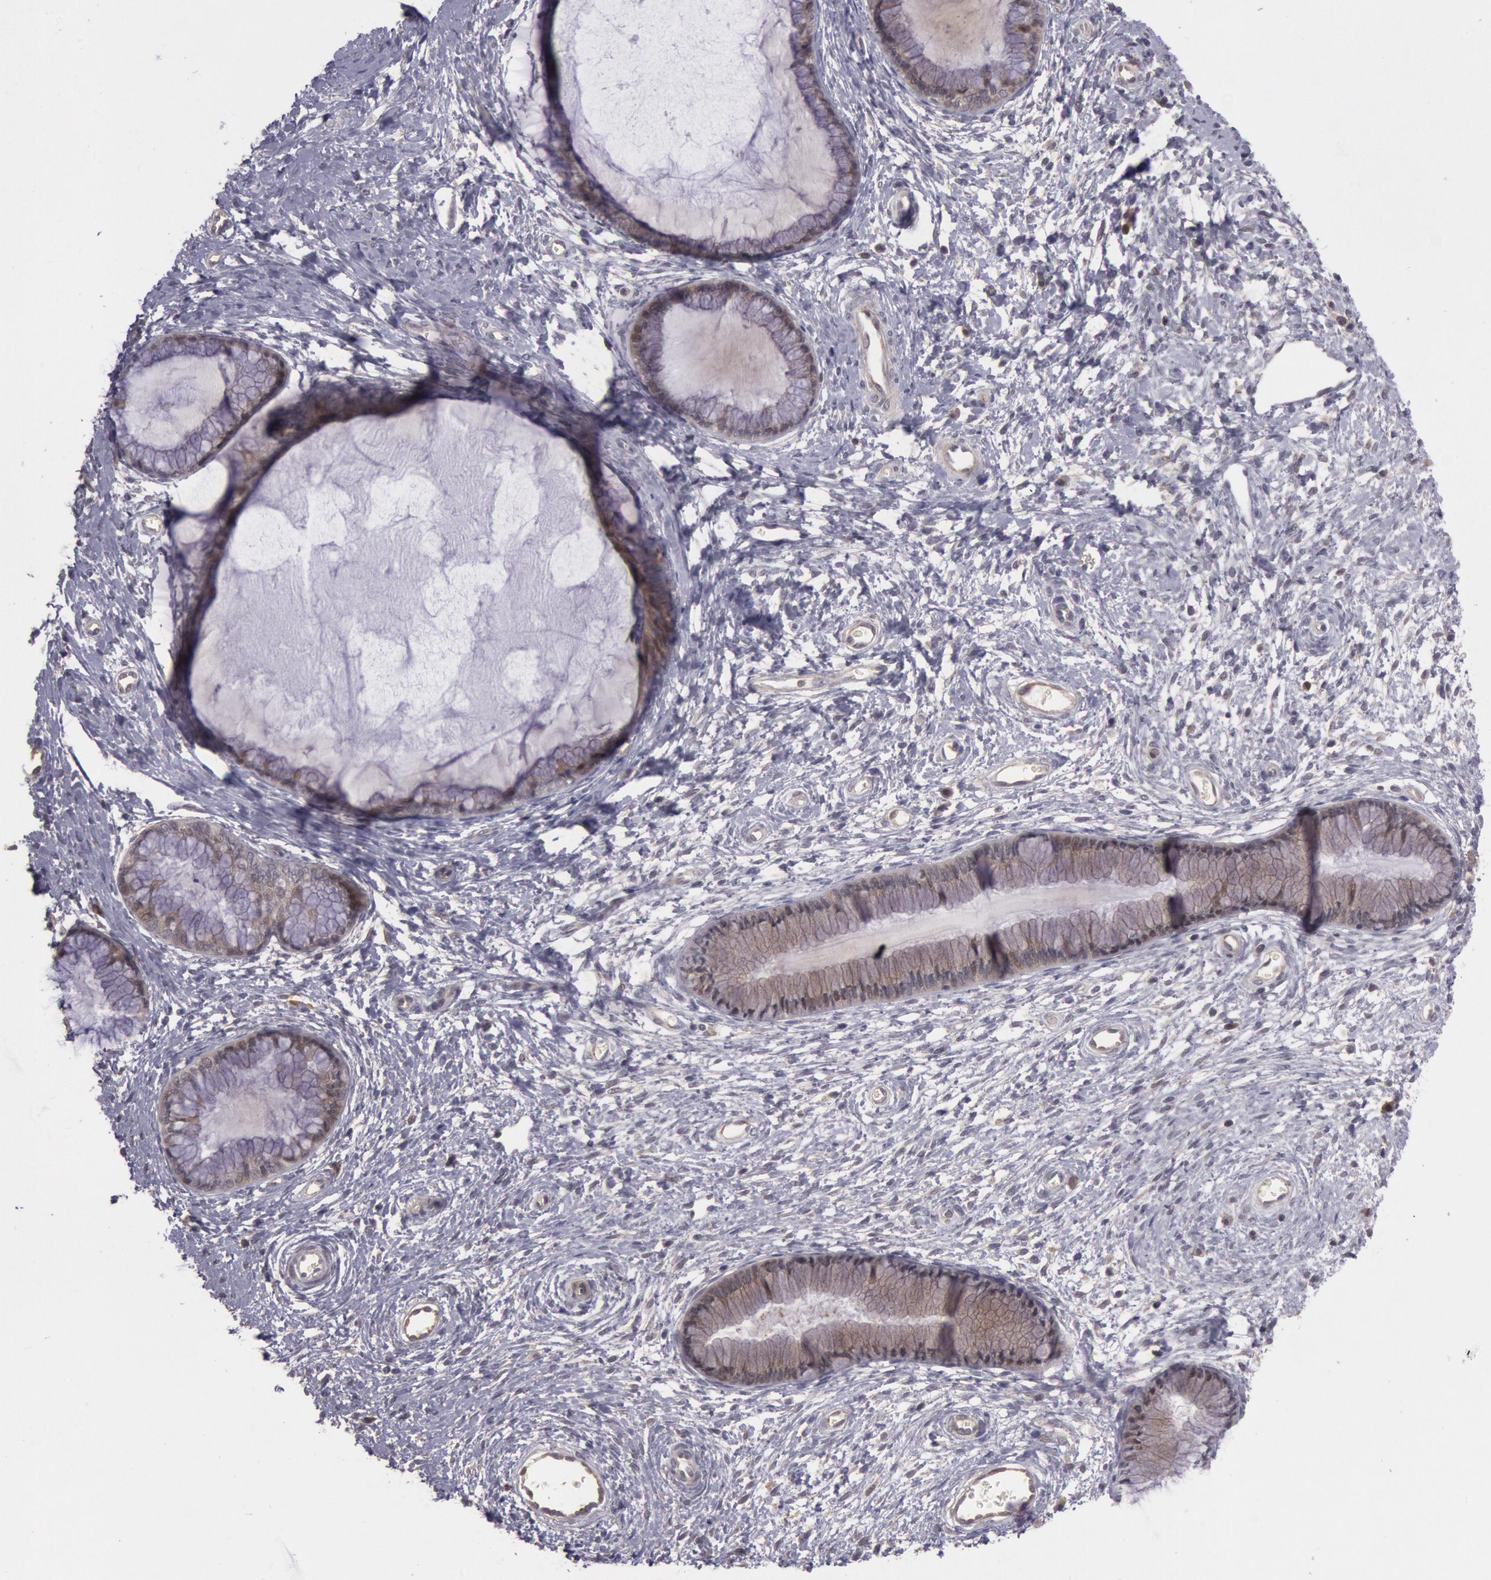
{"staining": {"intensity": "weak", "quantity": "25%-75%", "location": "cytoplasmic/membranous"}, "tissue": "cervix", "cell_type": "Glandular cells", "image_type": "normal", "snomed": [{"axis": "morphology", "description": "Normal tissue, NOS"}, {"axis": "topography", "description": "Cervix"}], "caption": "A brown stain highlights weak cytoplasmic/membranous staining of a protein in glandular cells of normal human cervix.", "gene": "TRIB2", "patient": {"sex": "female", "age": 27}}